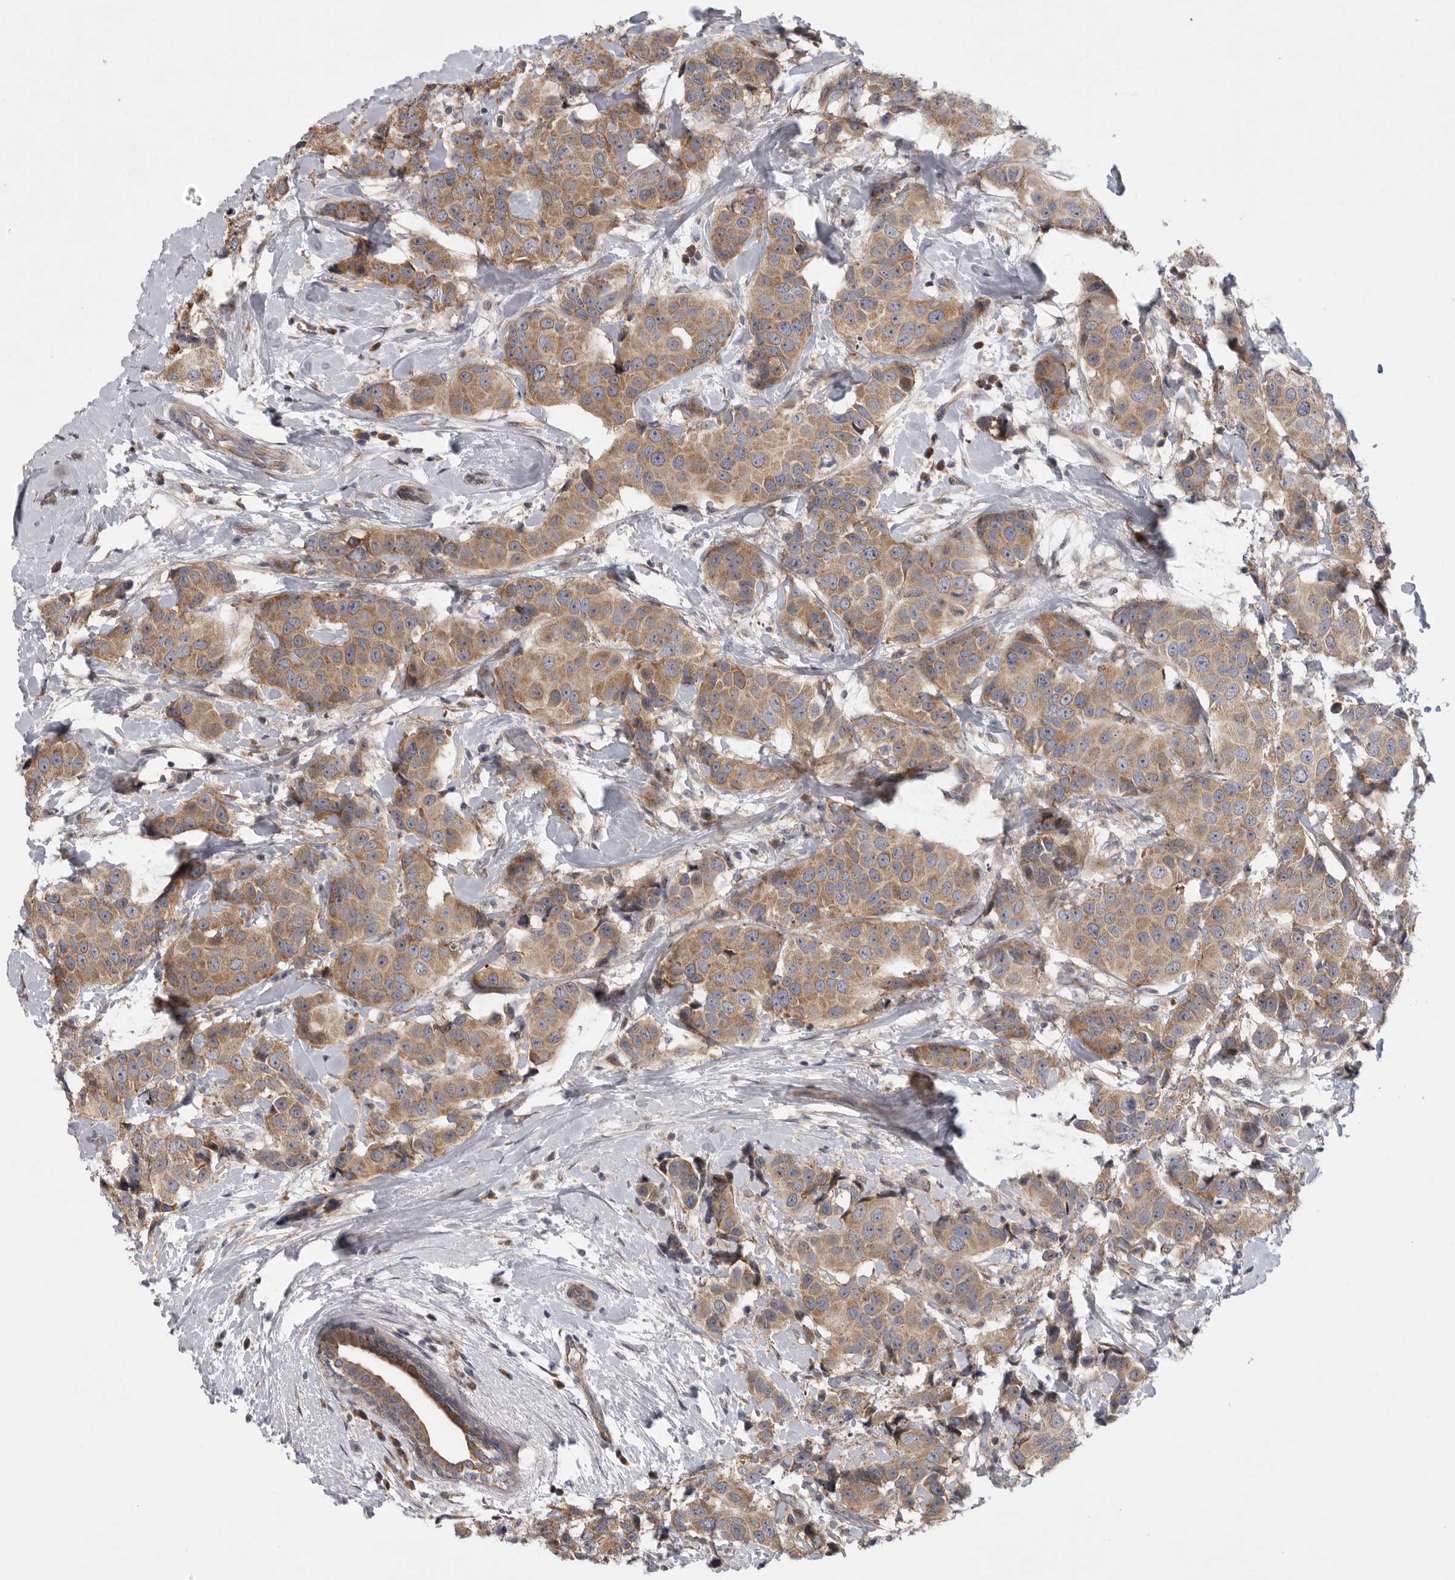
{"staining": {"intensity": "moderate", "quantity": ">75%", "location": "cytoplasmic/membranous"}, "tissue": "breast cancer", "cell_type": "Tumor cells", "image_type": "cancer", "snomed": [{"axis": "morphology", "description": "Normal tissue, NOS"}, {"axis": "morphology", "description": "Duct carcinoma"}, {"axis": "topography", "description": "Breast"}], "caption": "Tumor cells show medium levels of moderate cytoplasmic/membranous expression in about >75% of cells in human breast infiltrating ductal carcinoma. (DAB (3,3'-diaminobenzidine) IHC, brown staining for protein, blue staining for nuclei).", "gene": "FBXO43", "patient": {"sex": "female", "age": 39}}